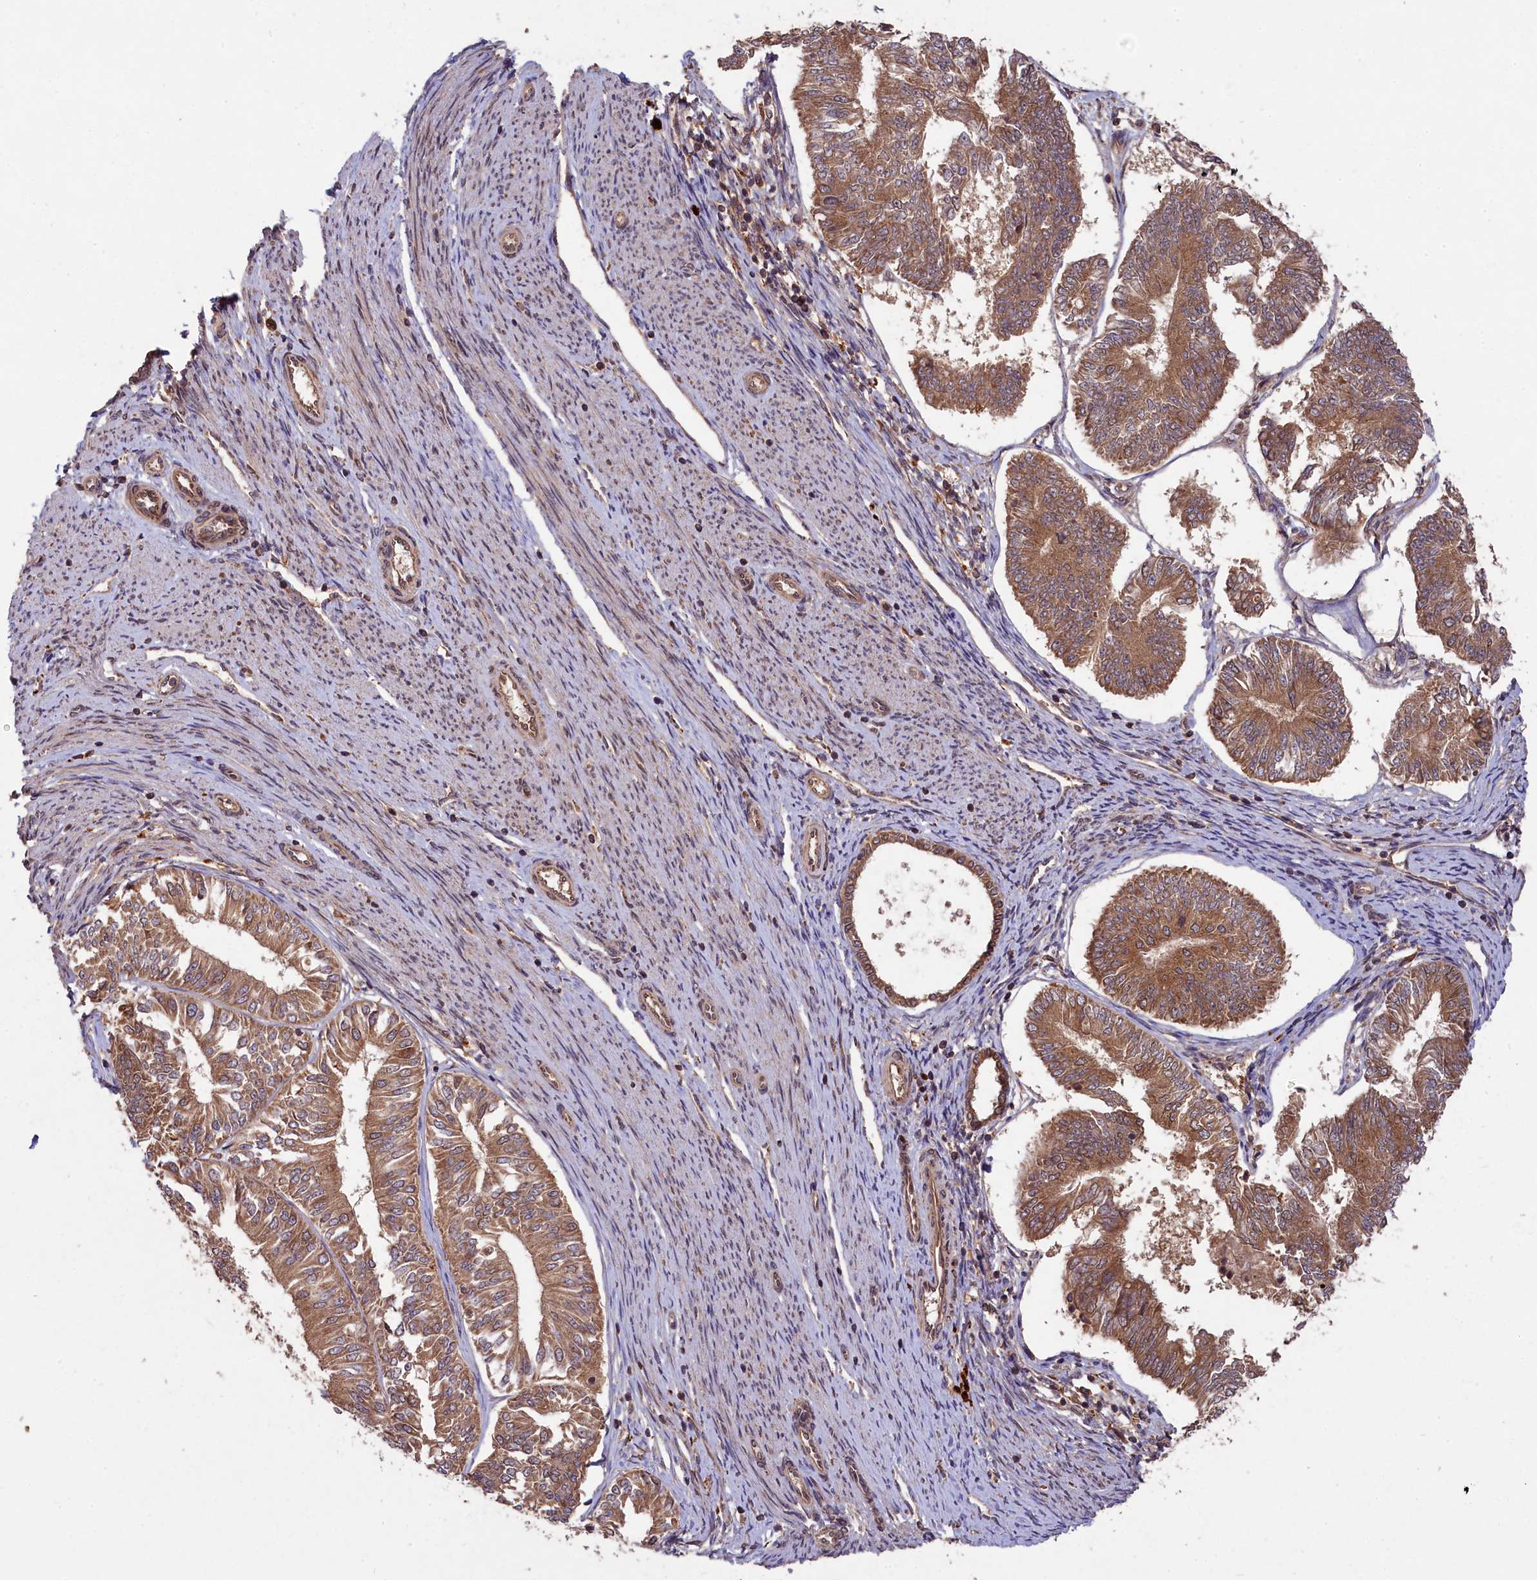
{"staining": {"intensity": "moderate", "quantity": ">75%", "location": "cytoplasmic/membranous"}, "tissue": "endometrial cancer", "cell_type": "Tumor cells", "image_type": "cancer", "snomed": [{"axis": "morphology", "description": "Adenocarcinoma, NOS"}, {"axis": "topography", "description": "Endometrium"}], "caption": "Brown immunohistochemical staining in adenocarcinoma (endometrial) demonstrates moderate cytoplasmic/membranous positivity in about >75% of tumor cells.", "gene": "CHAC1", "patient": {"sex": "female", "age": 58}}